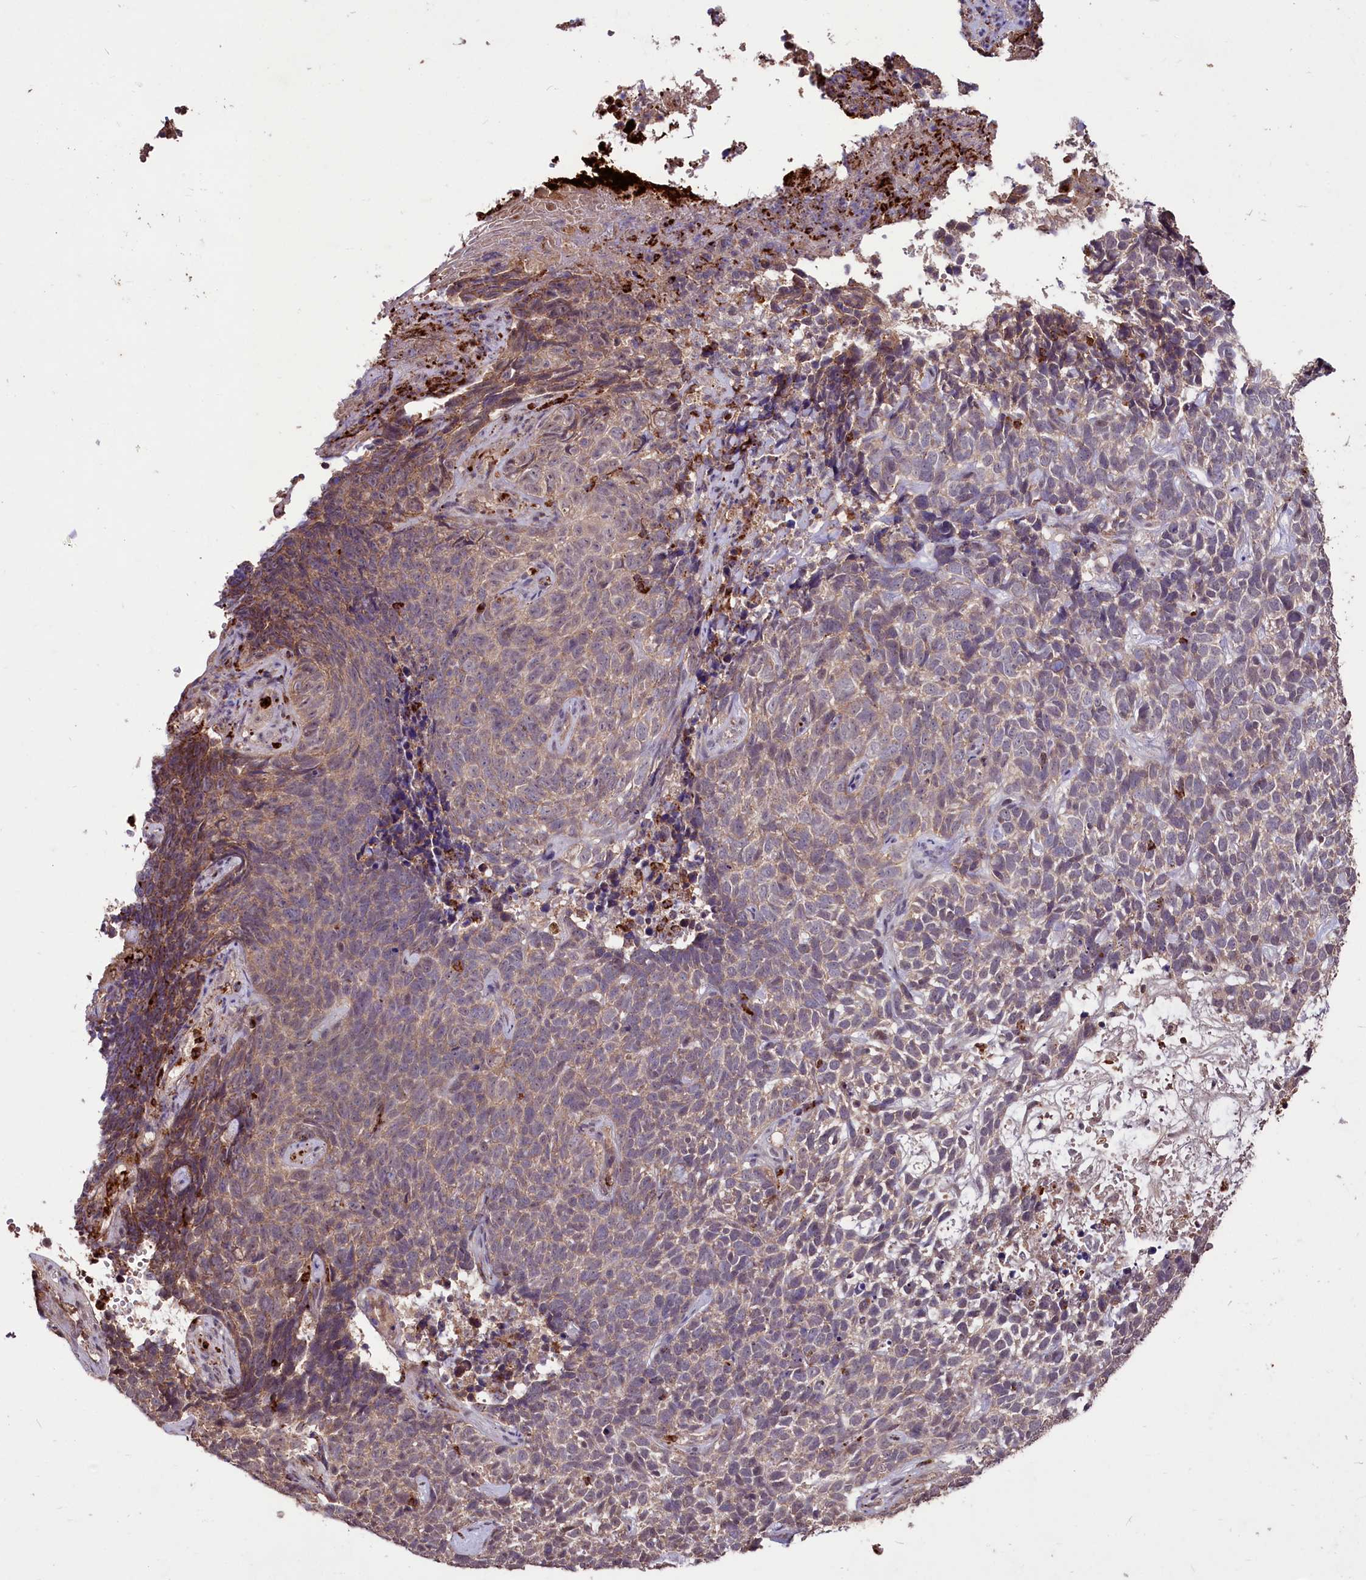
{"staining": {"intensity": "weak", "quantity": "25%-75%", "location": "cytoplasmic/membranous"}, "tissue": "skin cancer", "cell_type": "Tumor cells", "image_type": "cancer", "snomed": [{"axis": "morphology", "description": "Basal cell carcinoma"}, {"axis": "topography", "description": "Skin"}], "caption": "A brown stain highlights weak cytoplasmic/membranous staining of a protein in human skin basal cell carcinoma tumor cells.", "gene": "KLRB1", "patient": {"sex": "female", "age": 84}}